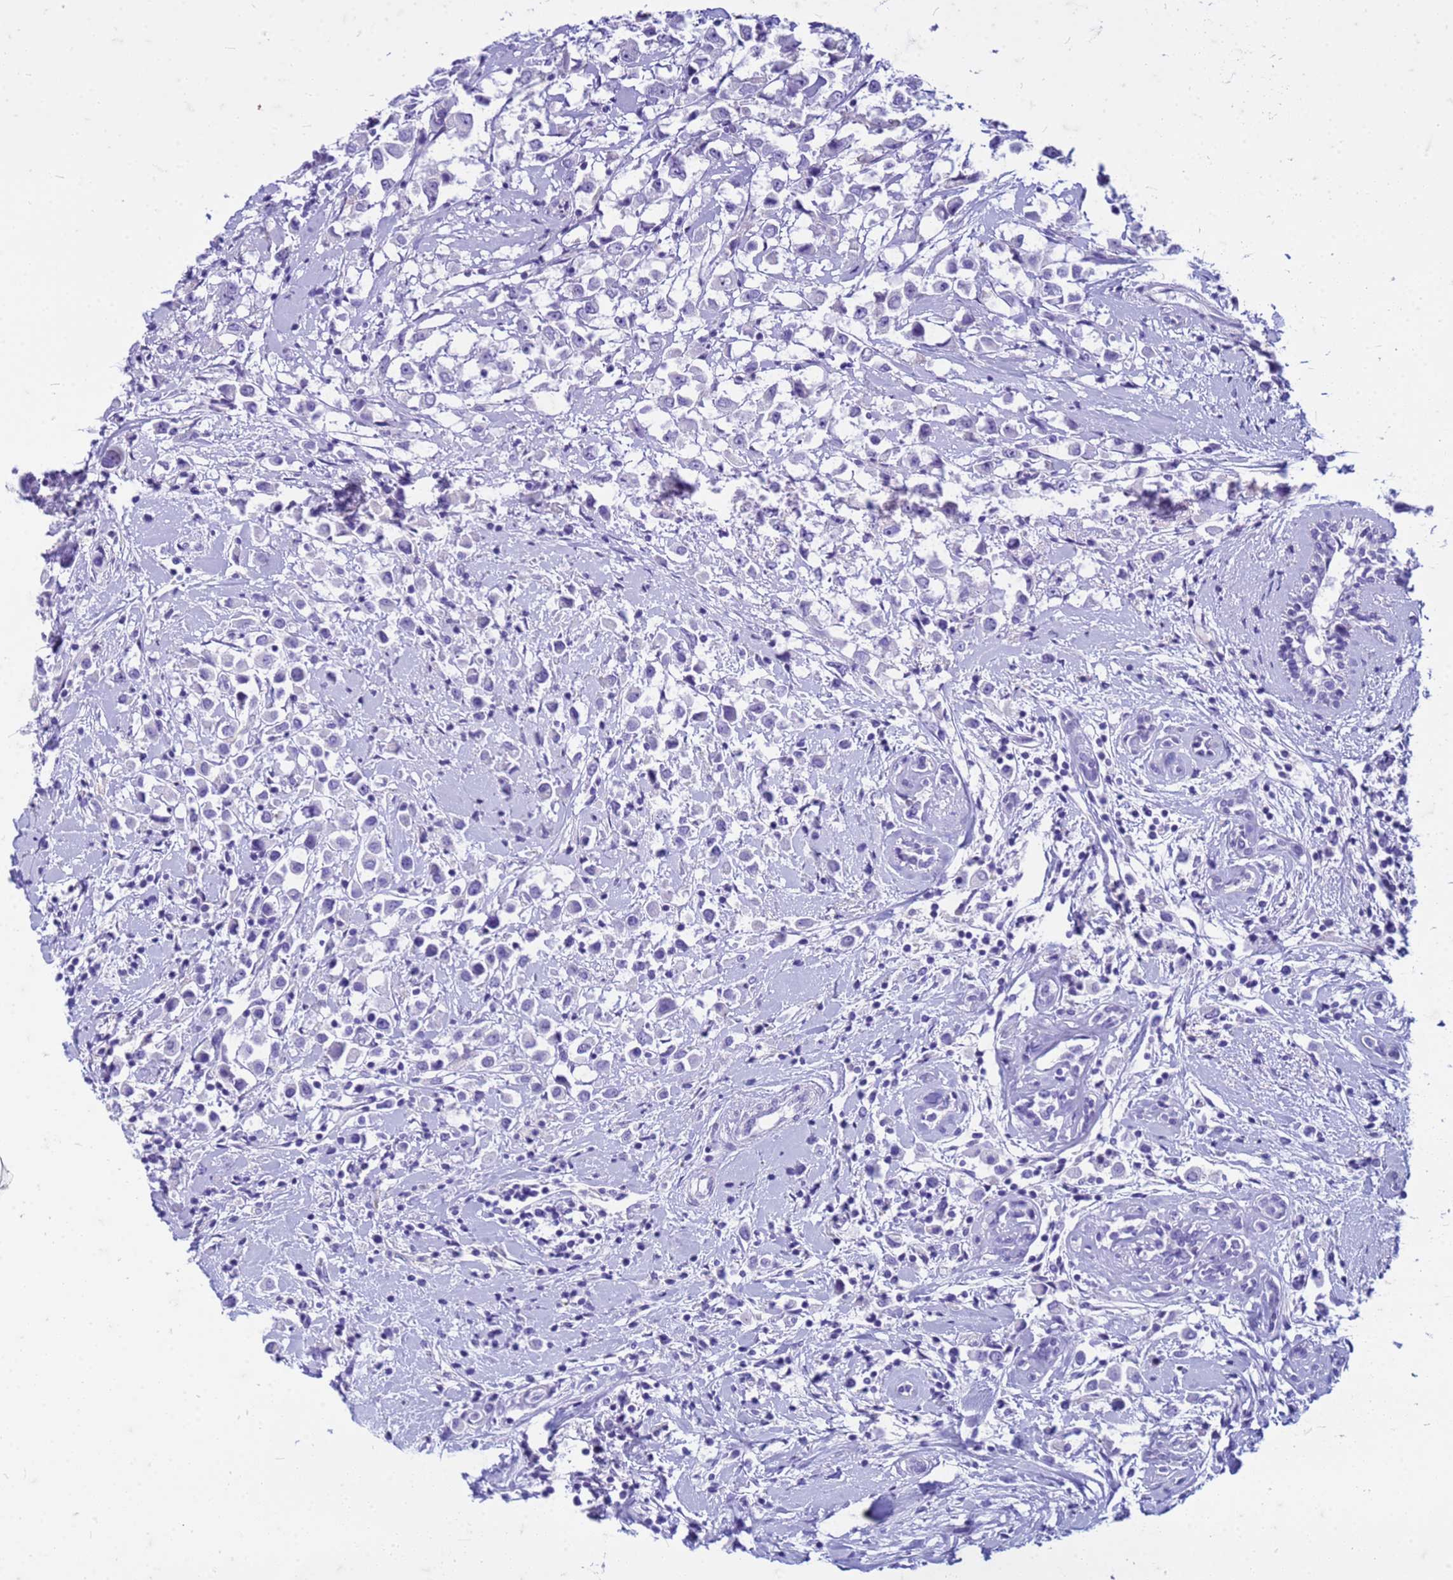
{"staining": {"intensity": "negative", "quantity": "none", "location": "none"}, "tissue": "breast cancer", "cell_type": "Tumor cells", "image_type": "cancer", "snomed": [{"axis": "morphology", "description": "Duct carcinoma"}, {"axis": "topography", "description": "Breast"}], "caption": "The histopathology image displays no significant positivity in tumor cells of breast cancer. The staining was performed using DAB (3,3'-diaminobenzidine) to visualize the protein expression in brown, while the nuclei were stained in blue with hematoxylin (Magnification: 20x).", "gene": "CFAP100", "patient": {"sex": "female", "age": 87}}